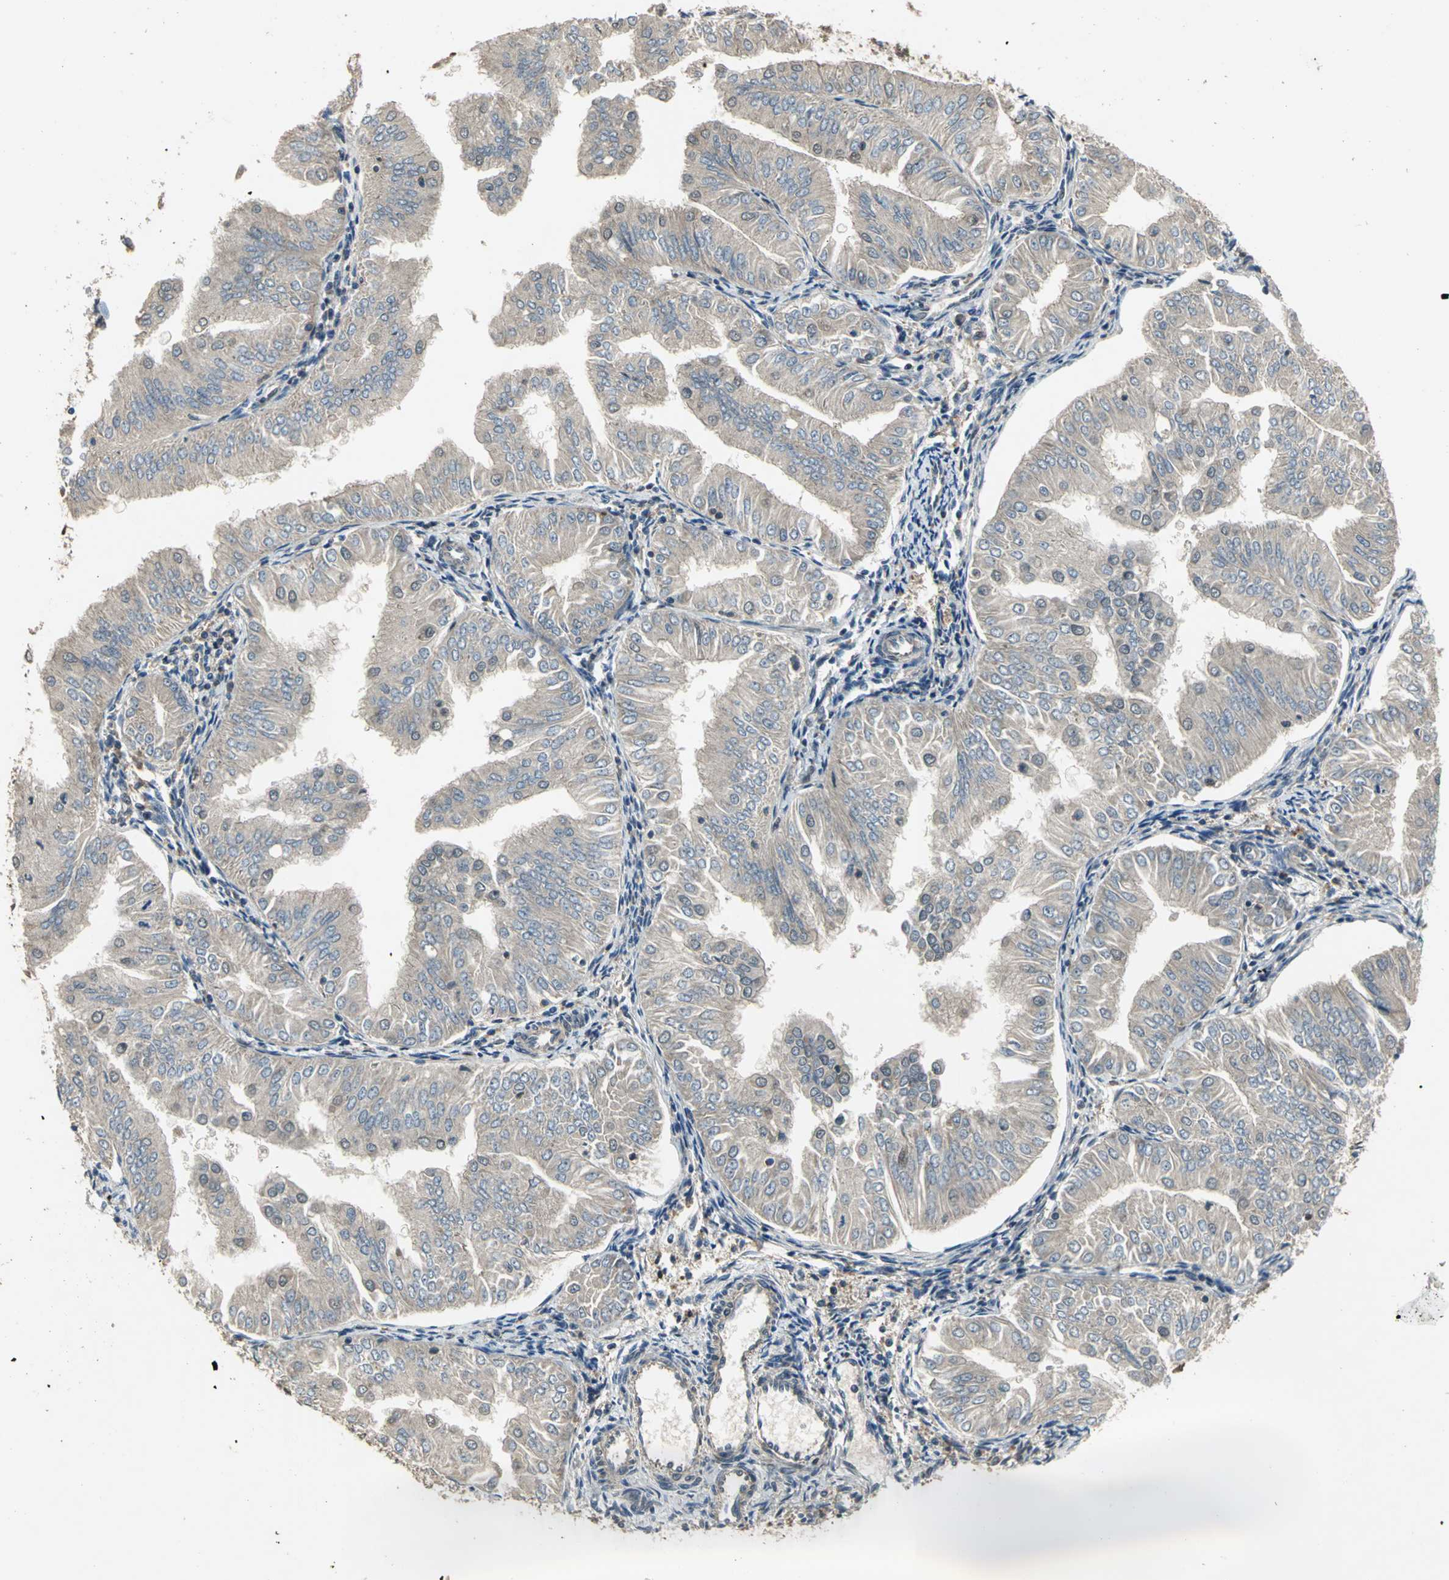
{"staining": {"intensity": "negative", "quantity": "none", "location": "none"}, "tissue": "endometrial cancer", "cell_type": "Tumor cells", "image_type": "cancer", "snomed": [{"axis": "morphology", "description": "Adenocarcinoma, NOS"}, {"axis": "topography", "description": "Endometrium"}], "caption": "A high-resolution histopathology image shows IHC staining of endometrial adenocarcinoma, which demonstrates no significant staining in tumor cells.", "gene": "EIF2B2", "patient": {"sex": "female", "age": 53}}